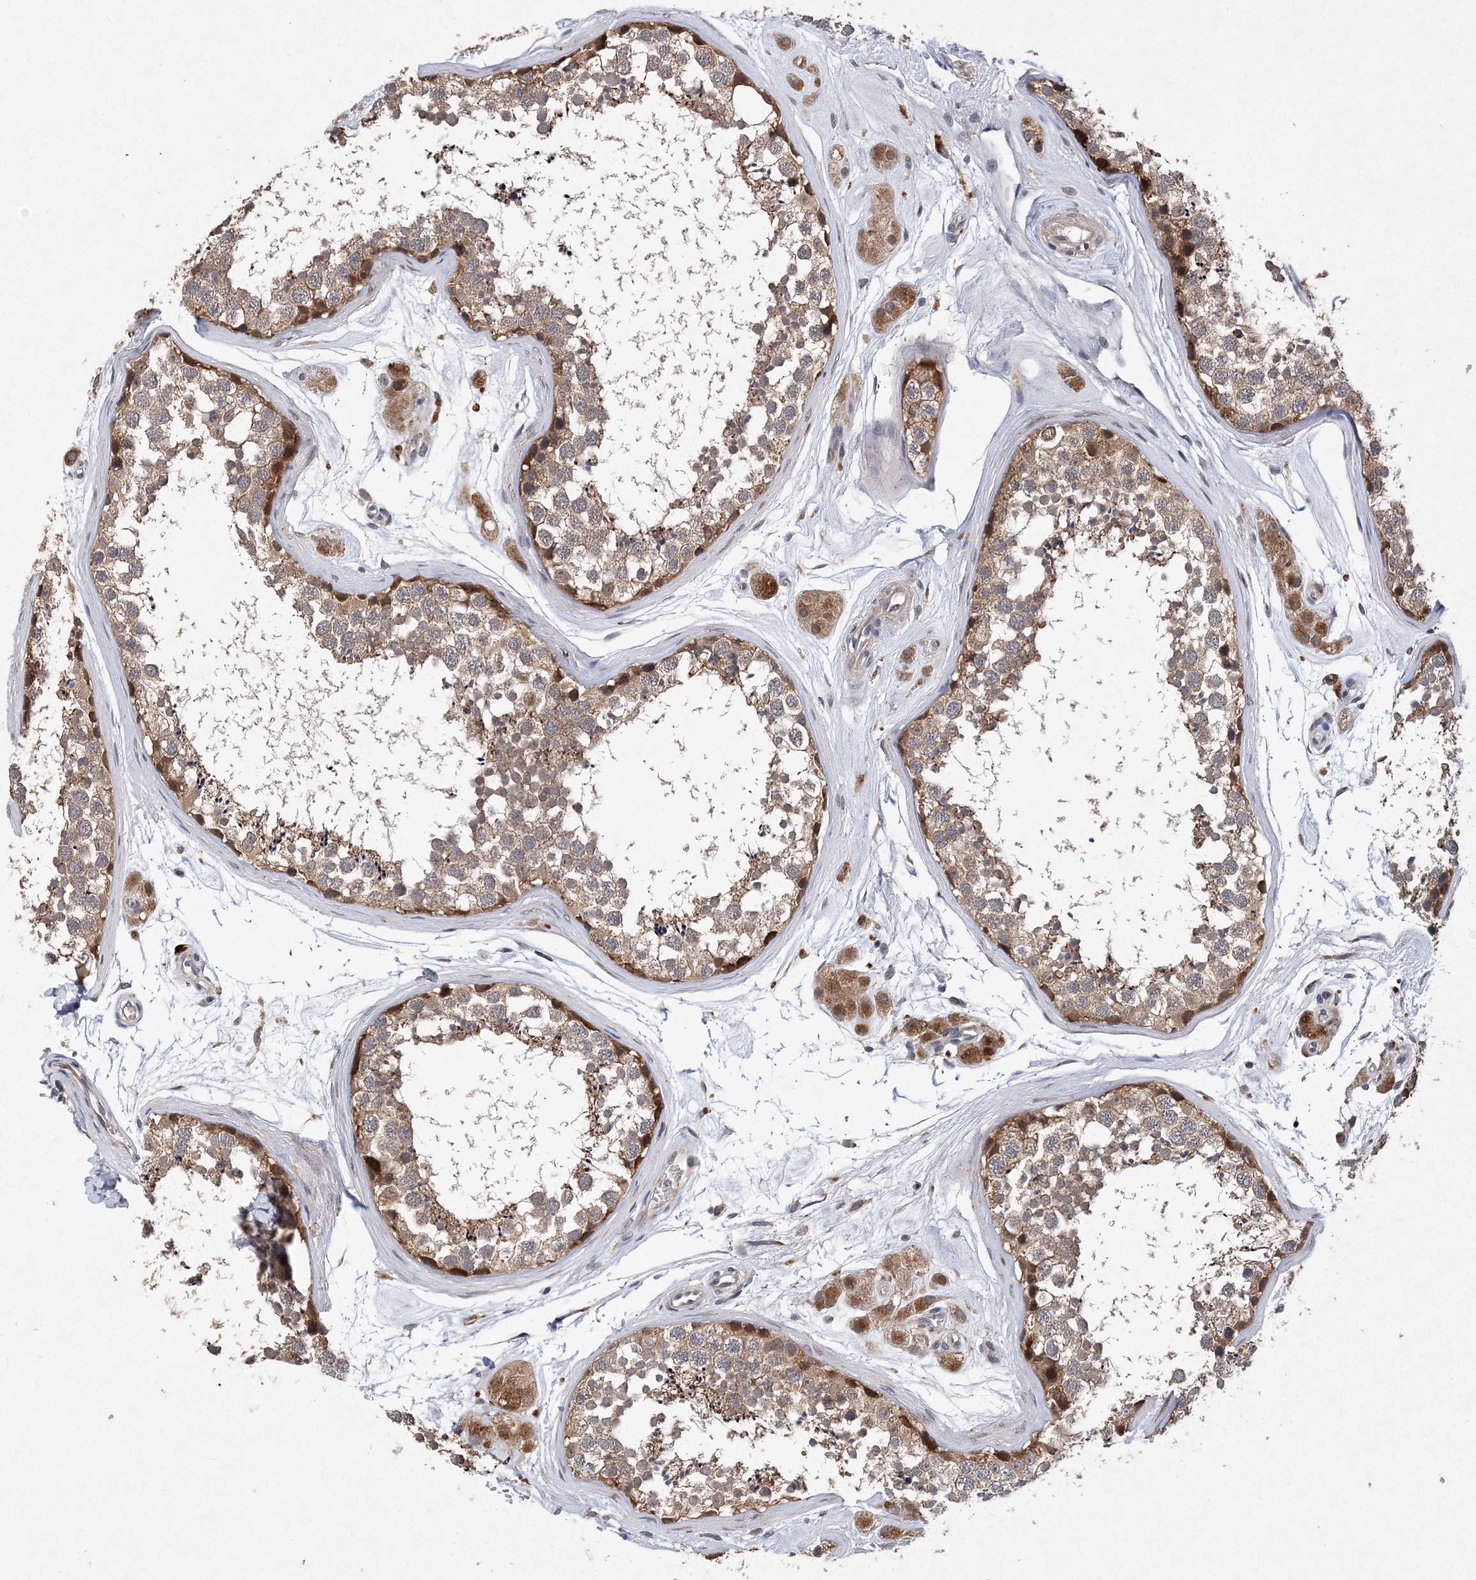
{"staining": {"intensity": "moderate", "quantity": "25%-75%", "location": "cytoplasmic/membranous"}, "tissue": "testis", "cell_type": "Cells in seminiferous ducts", "image_type": "normal", "snomed": [{"axis": "morphology", "description": "Normal tissue, NOS"}, {"axis": "topography", "description": "Testis"}], "caption": "Testis stained with DAB (3,3'-diaminobenzidine) IHC exhibits medium levels of moderate cytoplasmic/membranous staining in about 25%-75% of cells in seminiferous ducts.", "gene": "PROSER1", "patient": {"sex": "male", "age": 56}}